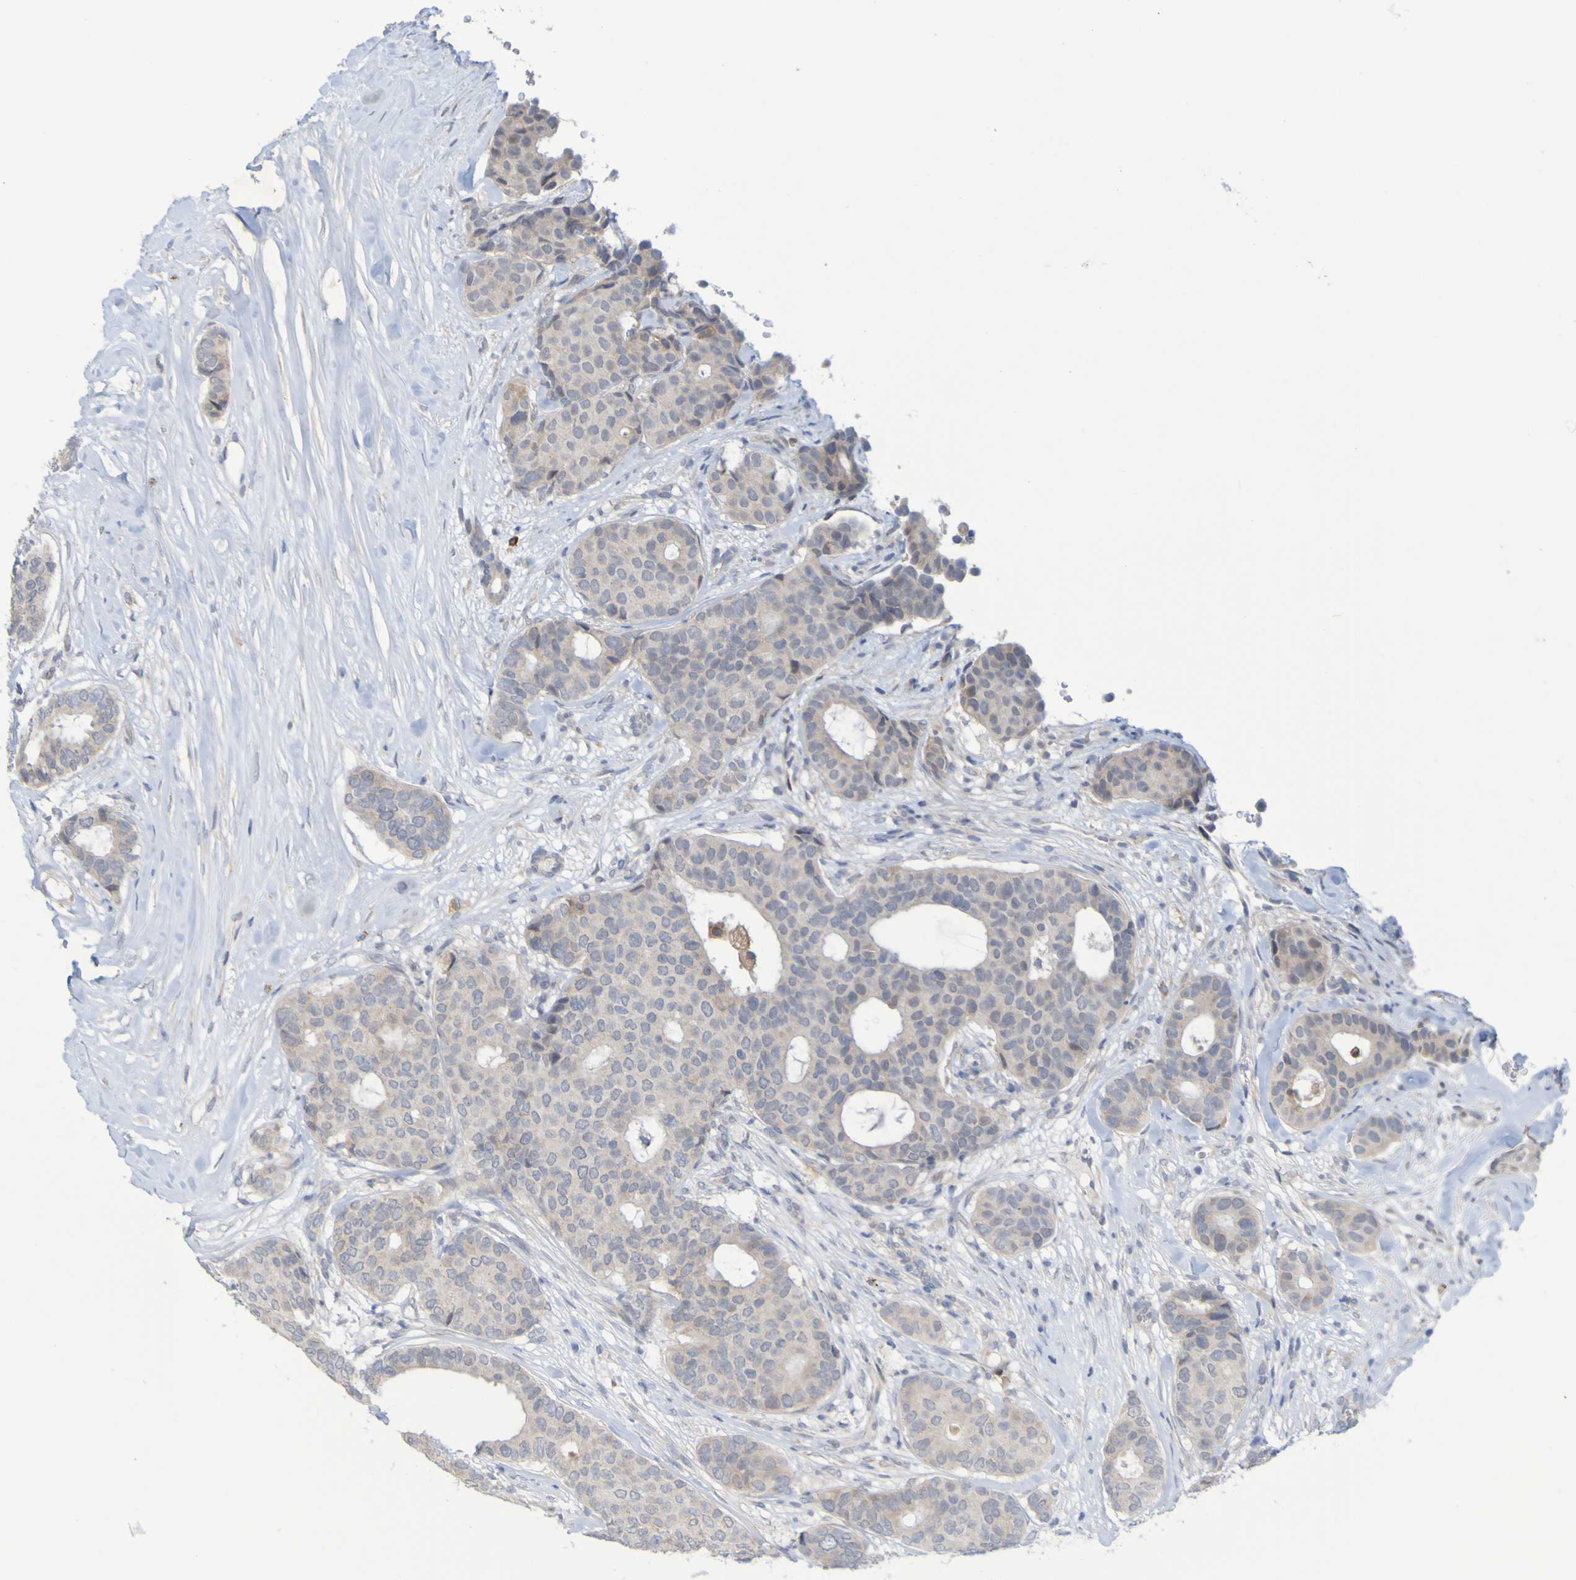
{"staining": {"intensity": "weak", "quantity": ">75%", "location": "cytoplasmic/membranous"}, "tissue": "breast cancer", "cell_type": "Tumor cells", "image_type": "cancer", "snomed": [{"axis": "morphology", "description": "Duct carcinoma"}, {"axis": "topography", "description": "Breast"}], "caption": "About >75% of tumor cells in human breast cancer (intraductal carcinoma) reveal weak cytoplasmic/membranous protein staining as visualized by brown immunohistochemical staining.", "gene": "LILRB5", "patient": {"sex": "female", "age": 75}}